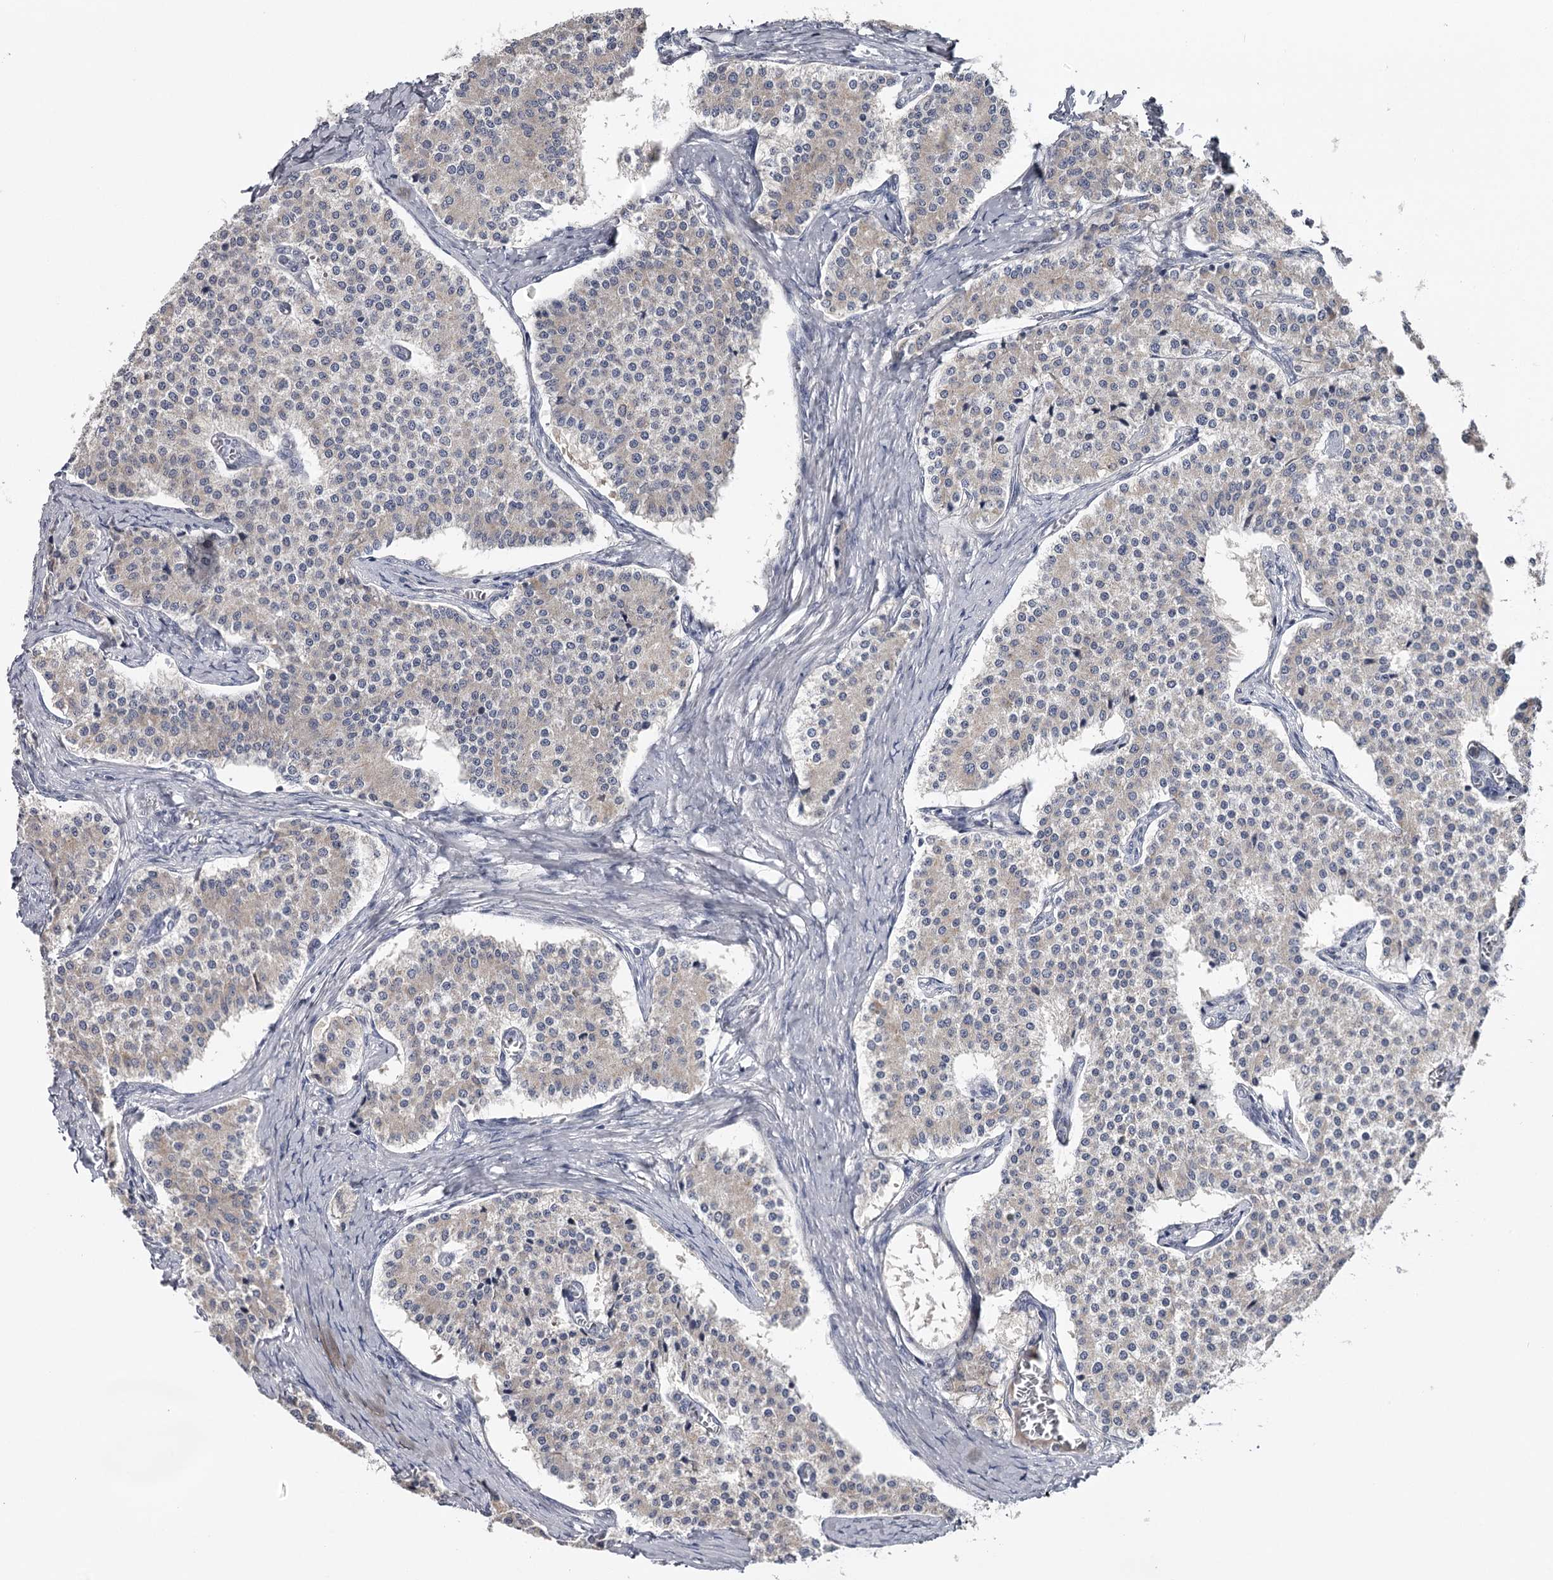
{"staining": {"intensity": "negative", "quantity": "none", "location": "none"}, "tissue": "carcinoid", "cell_type": "Tumor cells", "image_type": "cancer", "snomed": [{"axis": "morphology", "description": "Carcinoid, malignant, NOS"}, {"axis": "topography", "description": "Colon"}], "caption": "Tumor cells are negative for brown protein staining in carcinoid. (Stains: DAB immunohistochemistry with hematoxylin counter stain, Microscopy: brightfield microscopy at high magnification).", "gene": "GTSF1", "patient": {"sex": "female", "age": 52}}